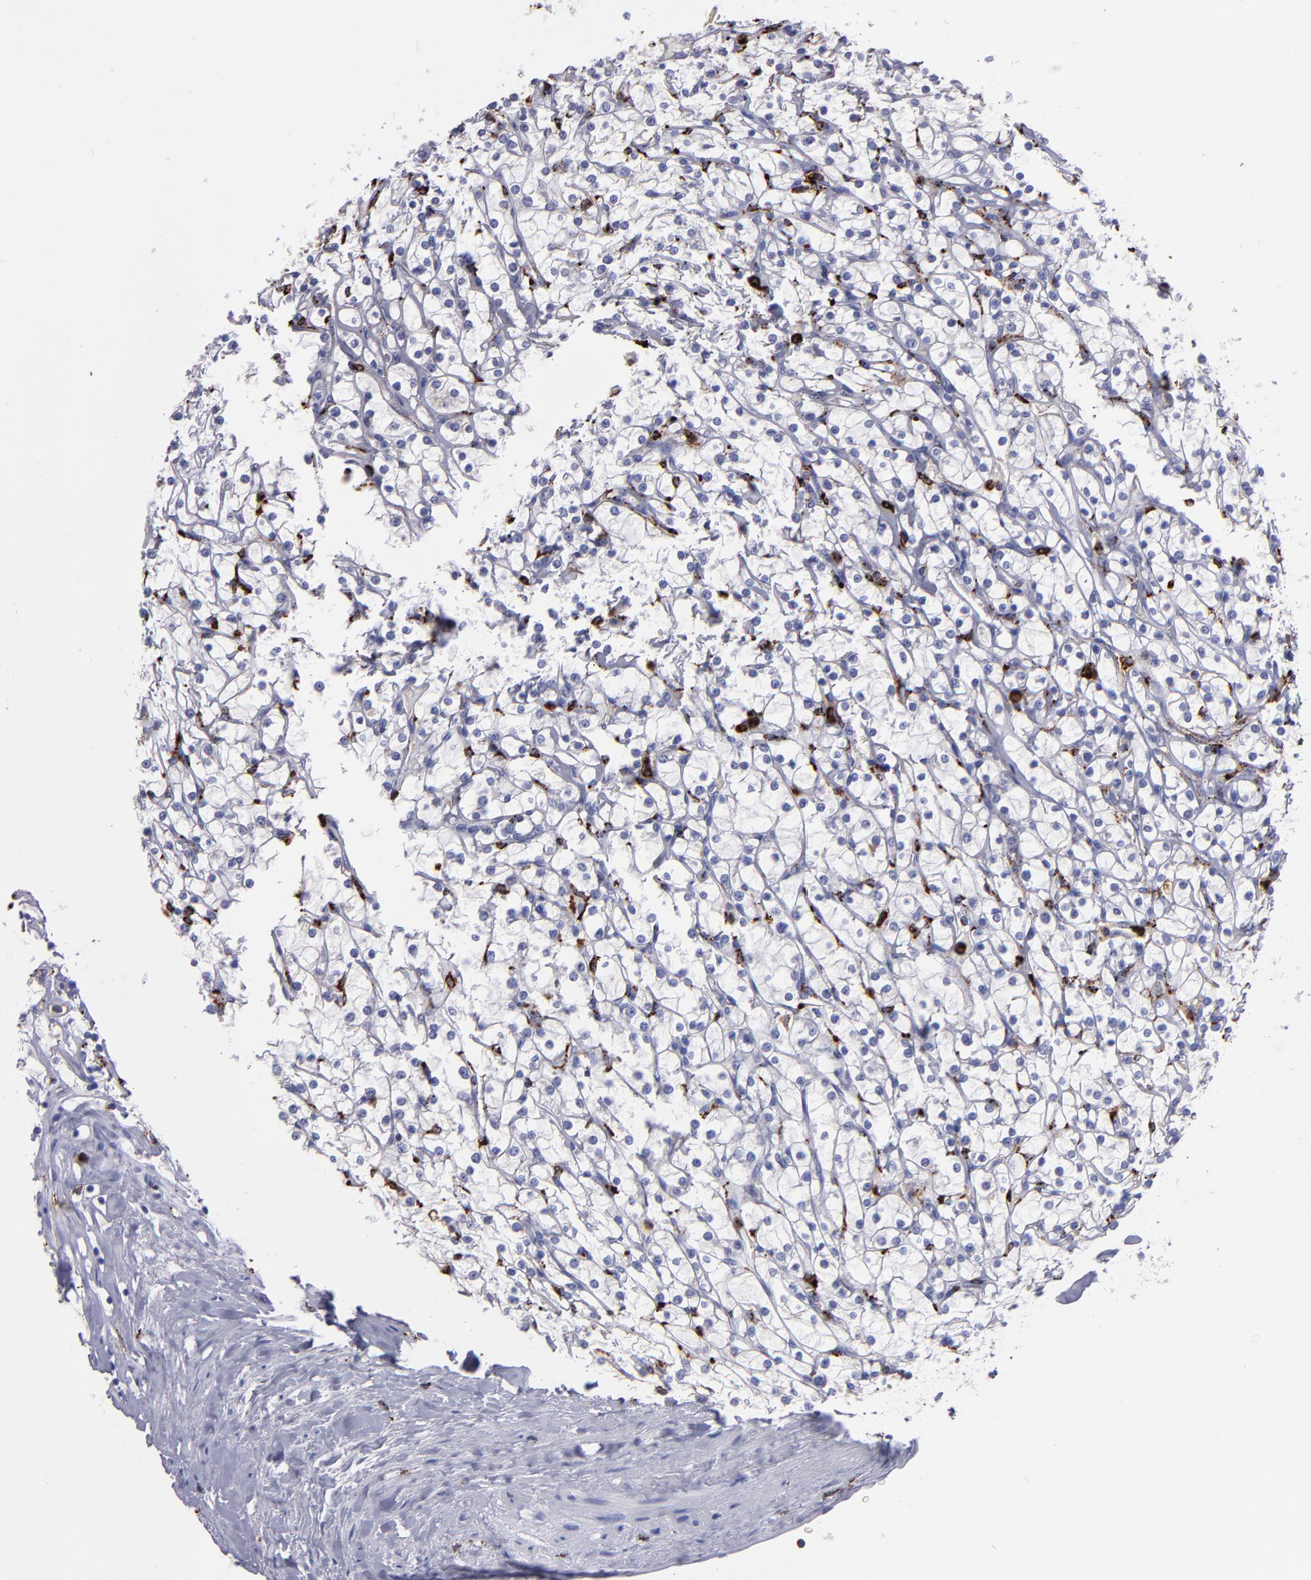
{"staining": {"intensity": "negative", "quantity": "none", "location": "none"}, "tissue": "renal cancer", "cell_type": "Tumor cells", "image_type": "cancer", "snomed": [{"axis": "morphology", "description": "Adenocarcinoma, NOS"}, {"axis": "topography", "description": "Kidney"}], "caption": "Image shows no significant protein positivity in tumor cells of renal cancer (adenocarcinoma).", "gene": "CTSS", "patient": {"sex": "female", "age": 73}}